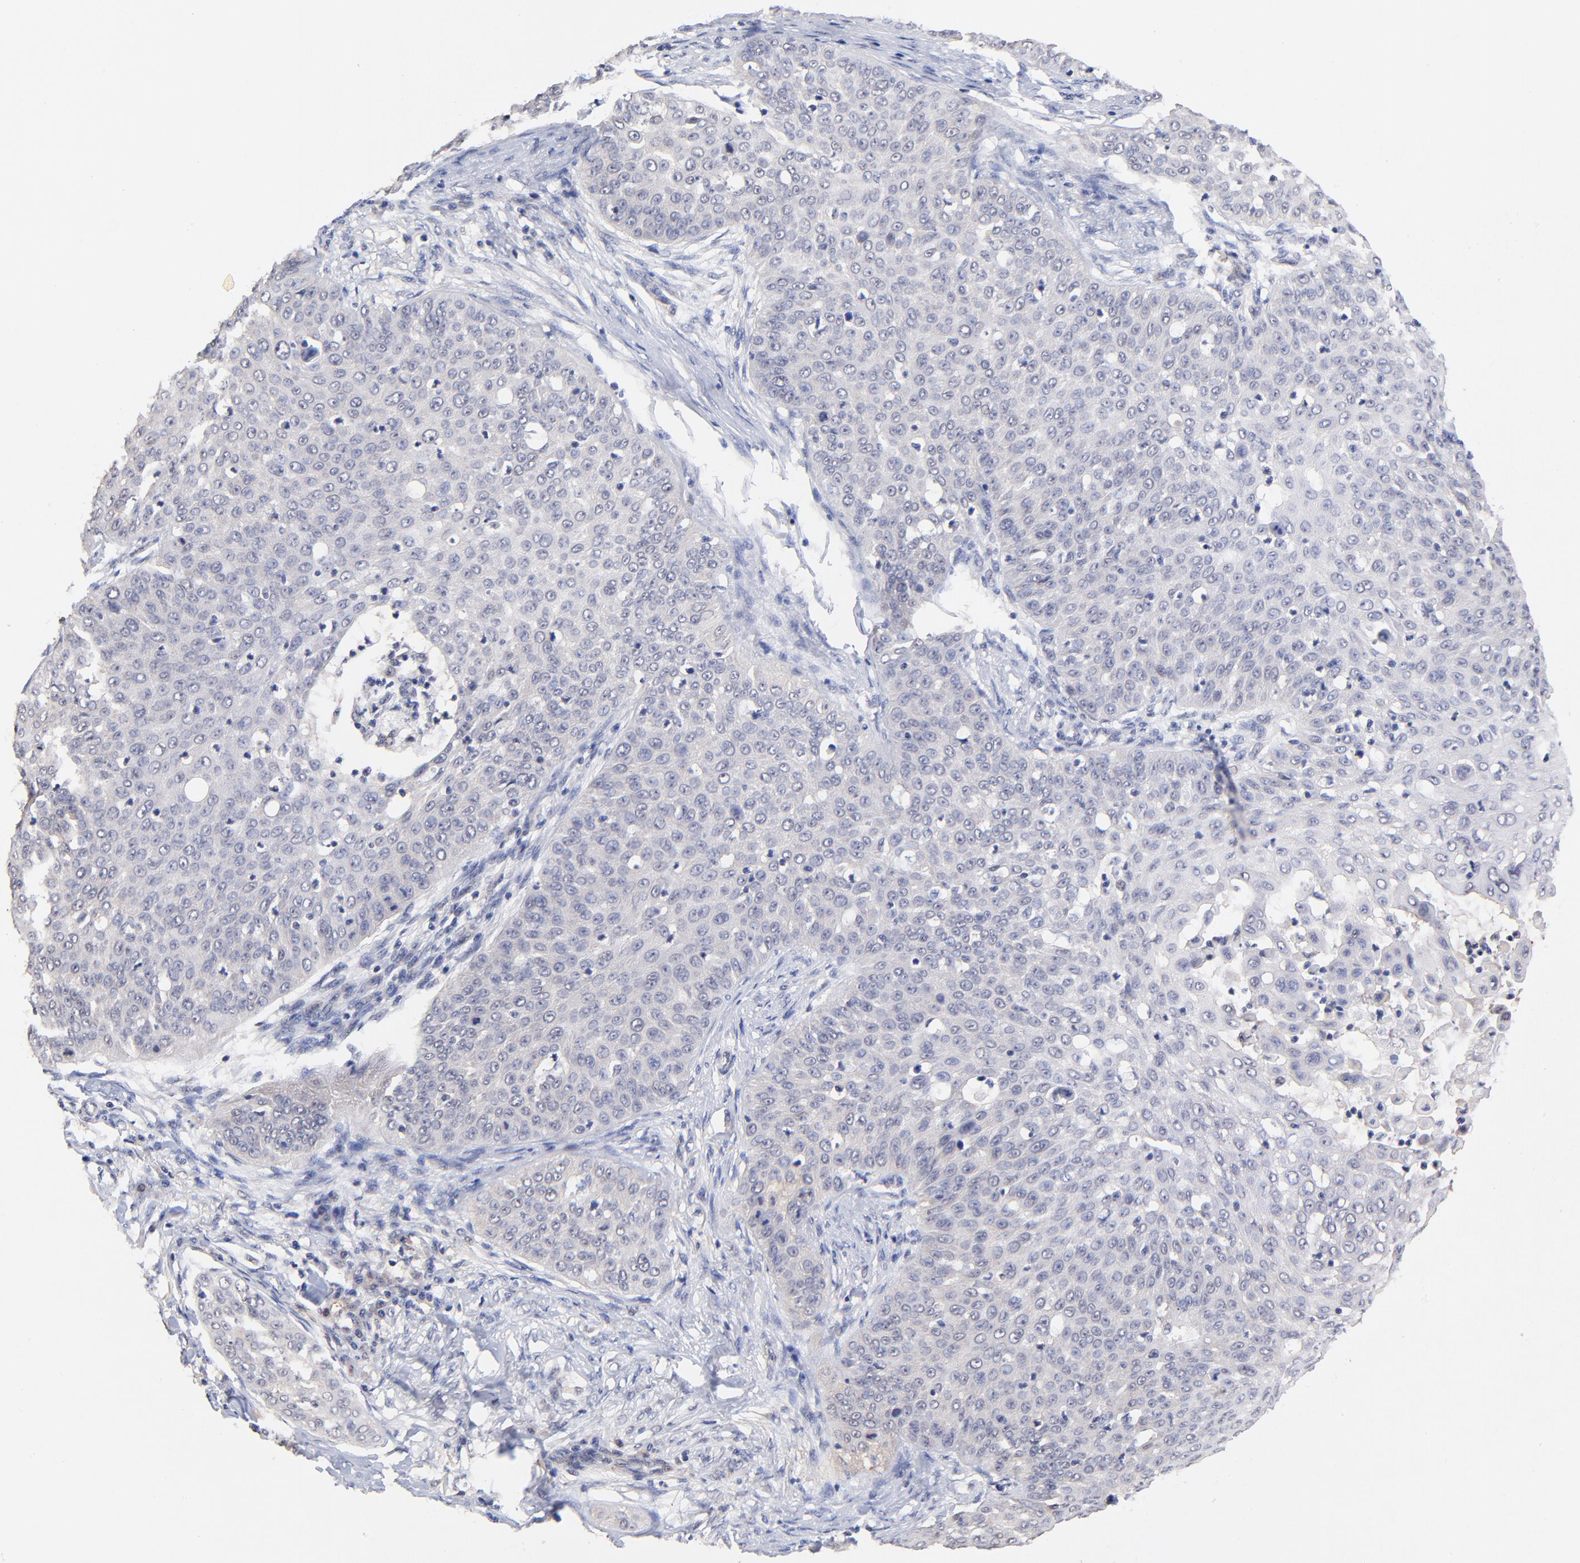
{"staining": {"intensity": "negative", "quantity": "none", "location": "none"}, "tissue": "skin cancer", "cell_type": "Tumor cells", "image_type": "cancer", "snomed": [{"axis": "morphology", "description": "Squamous cell carcinoma, NOS"}, {"axis": "topography", "description": "Skin"}], "caption": "A photomicrograph of human squamous cell carcinoma (skin) is negative for staining in tumor cells.", "gene": "TXNL1", "patient": {"sex": "male", "age": 82}}